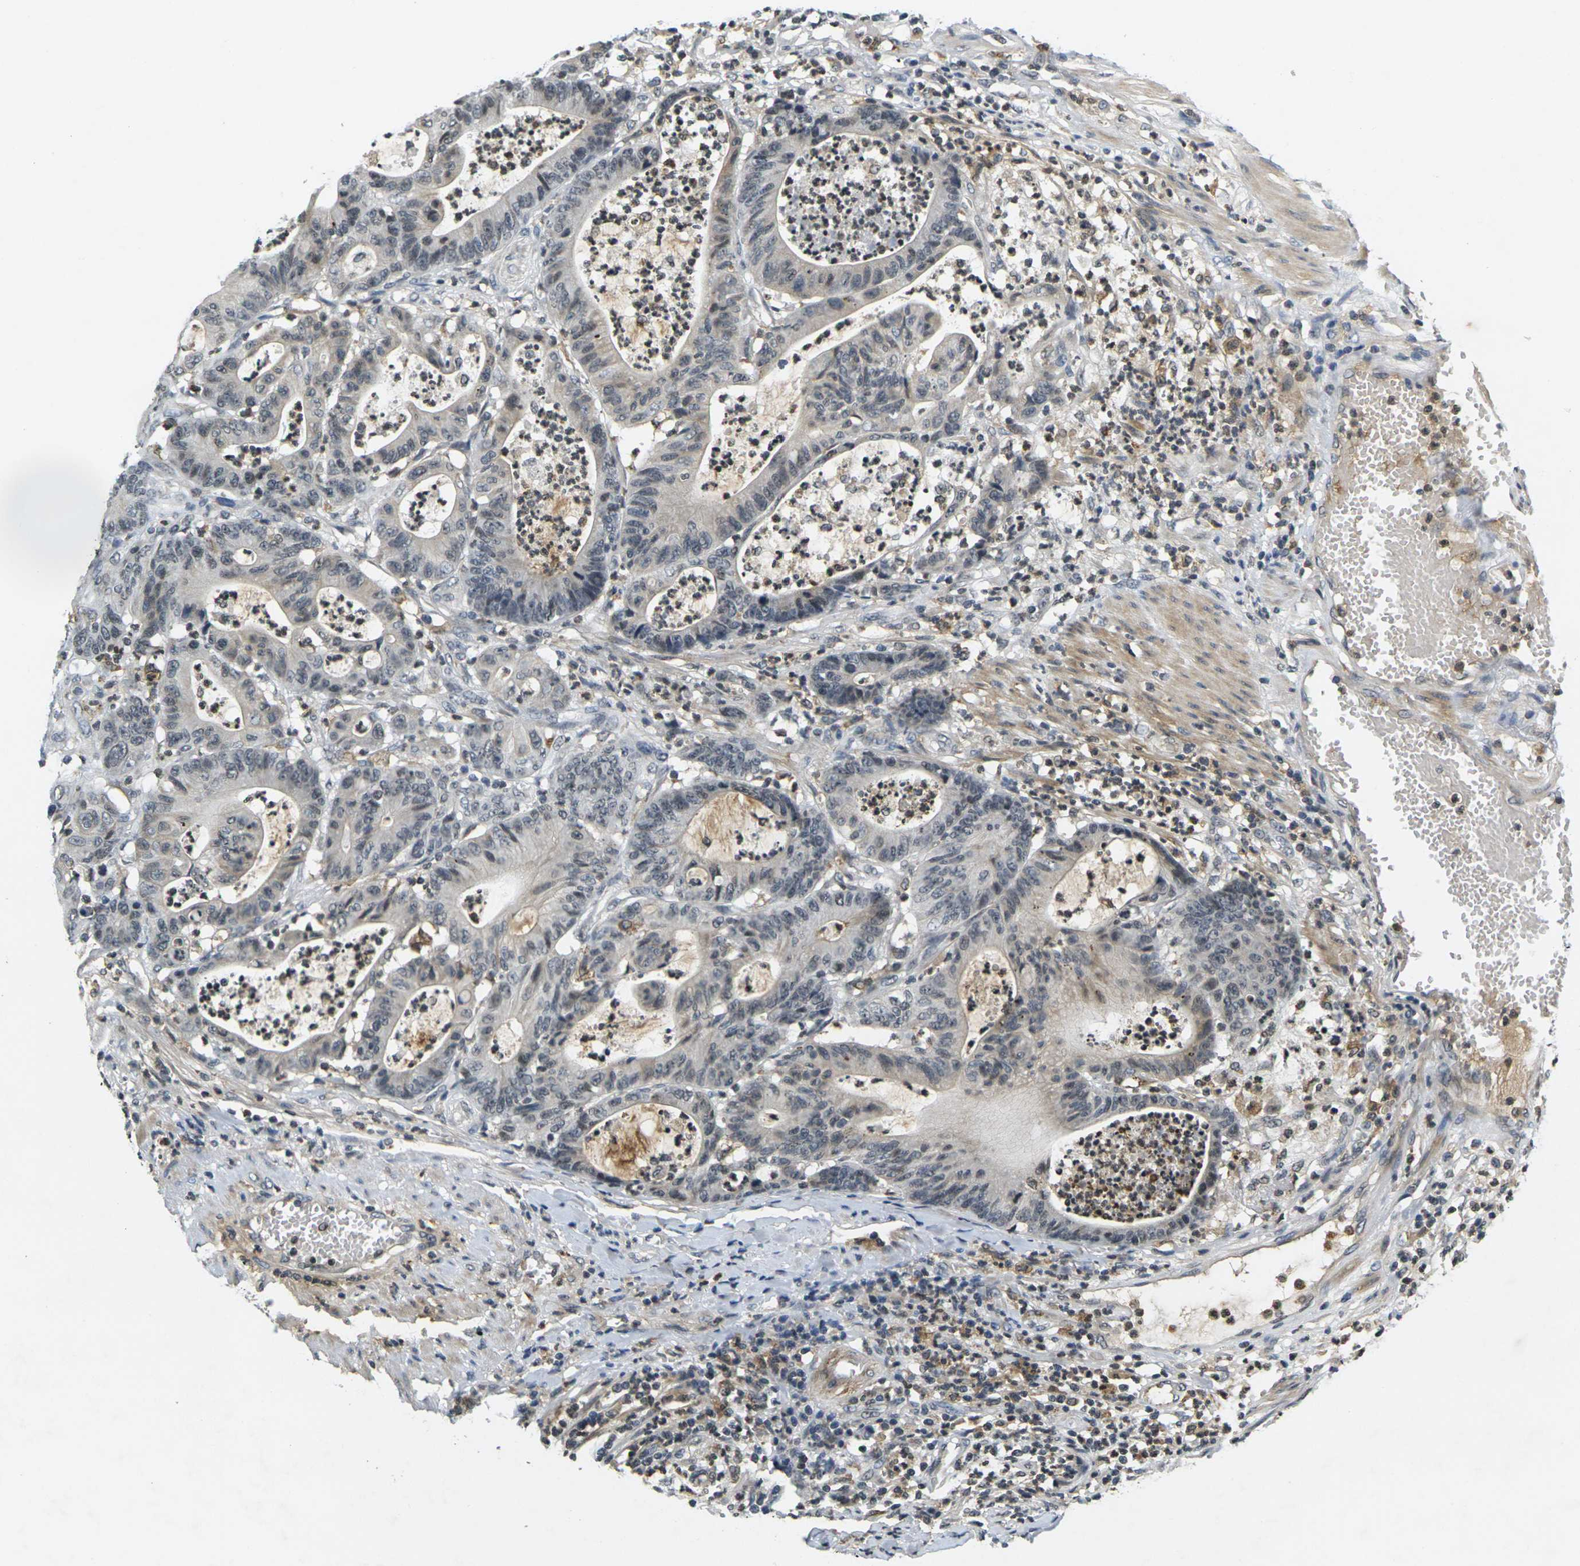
{"staining": {"intensity": "weak", "quantity": "25%-75%", "location": "cytoplasmic/membranous"}, "tissue": "colorectal cancer", "cell_type": "Tumor cells", "image_type": "cancer", "snomed": [{"axis": "morphology", "description": "Adenocarcinoma, NOS"}, {"axis": "topography", "description": "Colon"}], "caption": "Protein staining of colorectal cancer tissue demonstrates weak cytoplasmic/membranous staining in approximately 25%-75% of tumor cells.", "gene": "C1QC", "patient": {"sex": "female", "age": 84}}